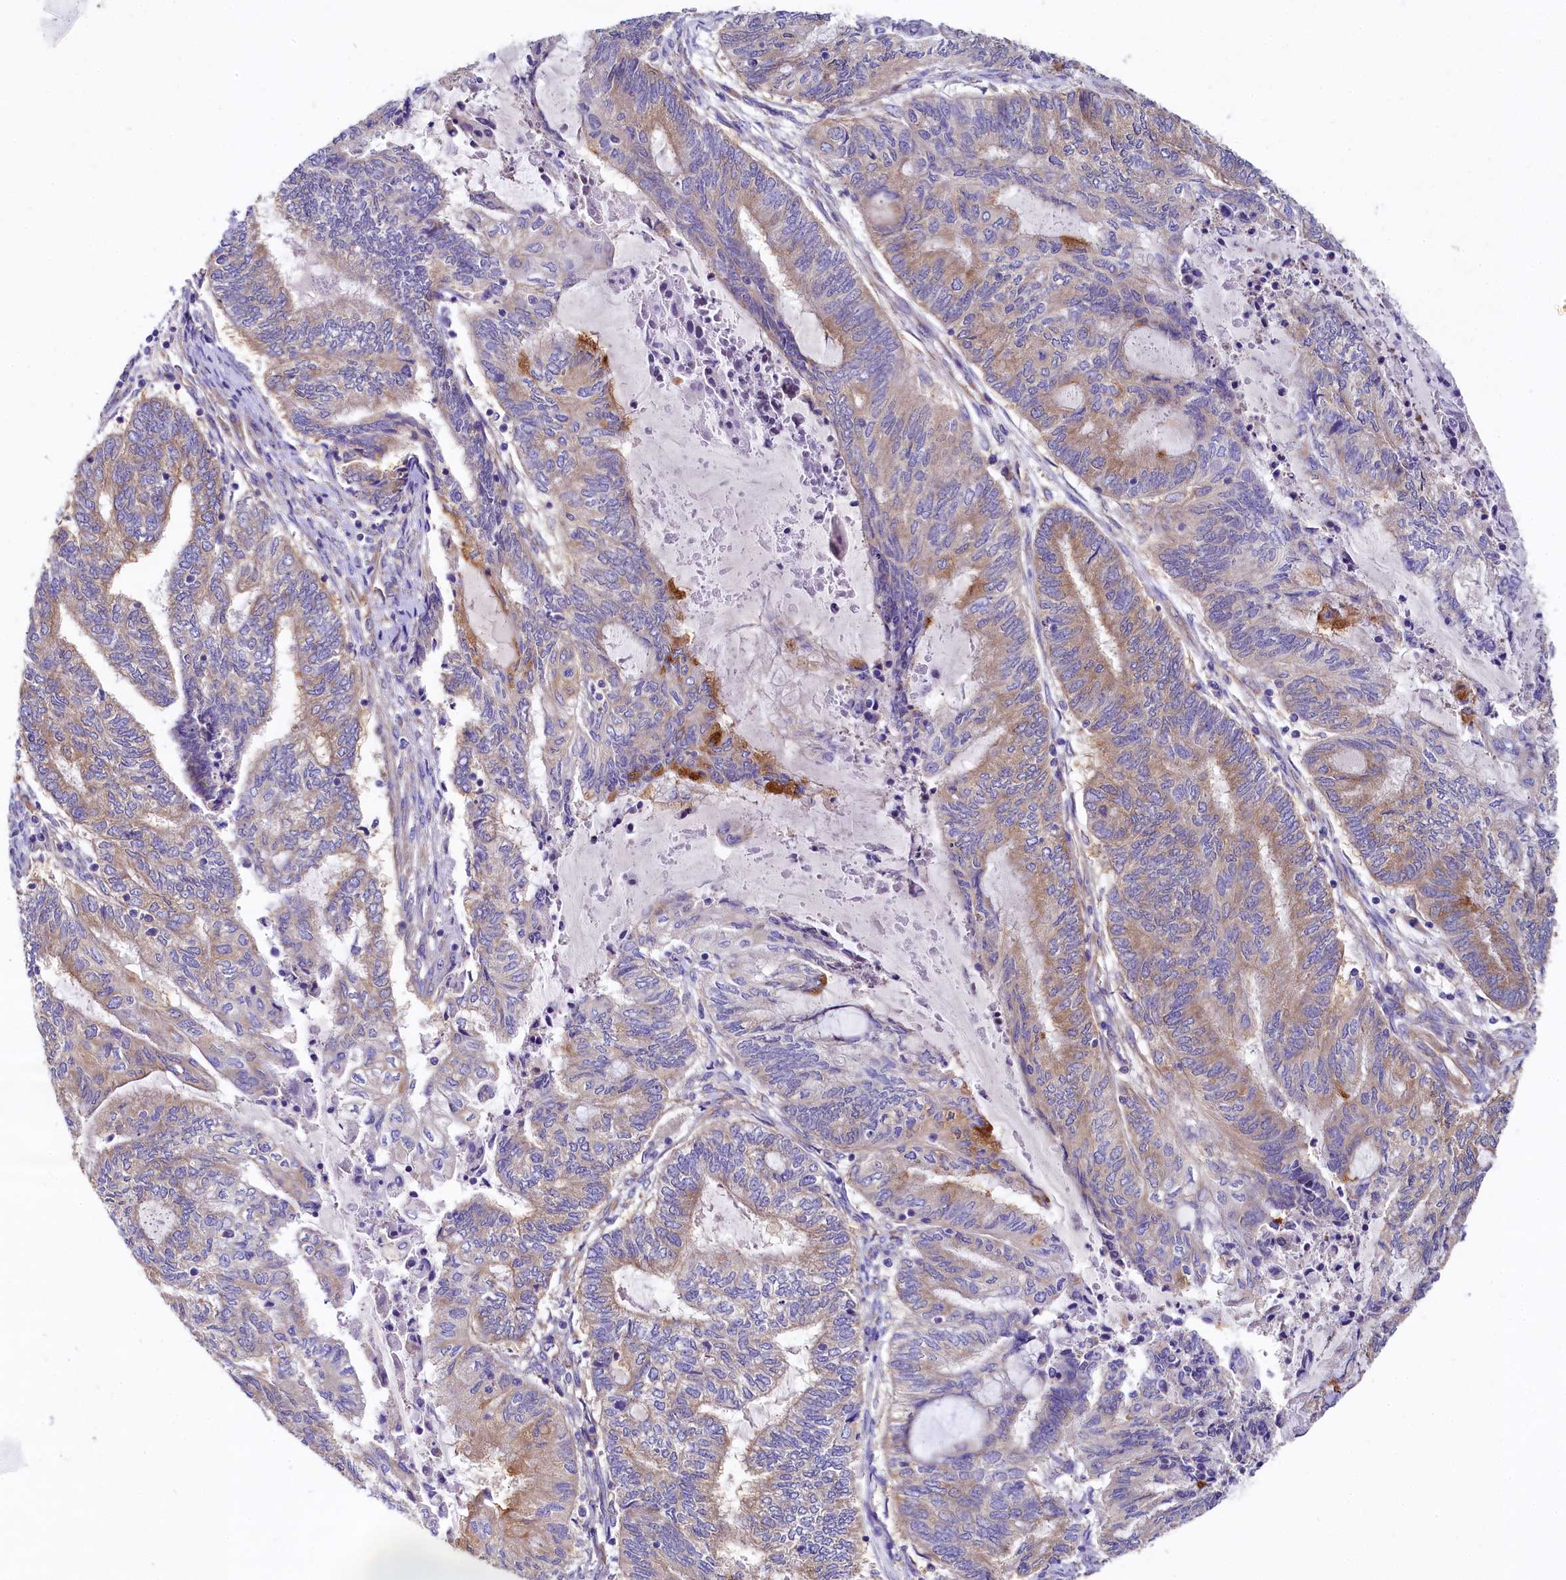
{"staining": {"intensity": "moderate", "quantity": "25%-75%", "location": "cytoplasmic/membranous"}, "tissue": "endometrial cancer", "cell_type": "Tumor cells", "image_type": "cancer", "snomed": [{"axis": "morphology", "description": "Adenocarcinoma, NOS"}, {"axis": "topography", "description": "Uterus"}, {"axis": "topography", "description": "Endometrium"}], "caption": "The immunohistochemical stain shows moderate cytoplasmic/membranous staining in tumor cells of endometrial adenocarcinoma tissue.", "gene": "QARS1", "patient": {"sex": "female", "age": 70}}